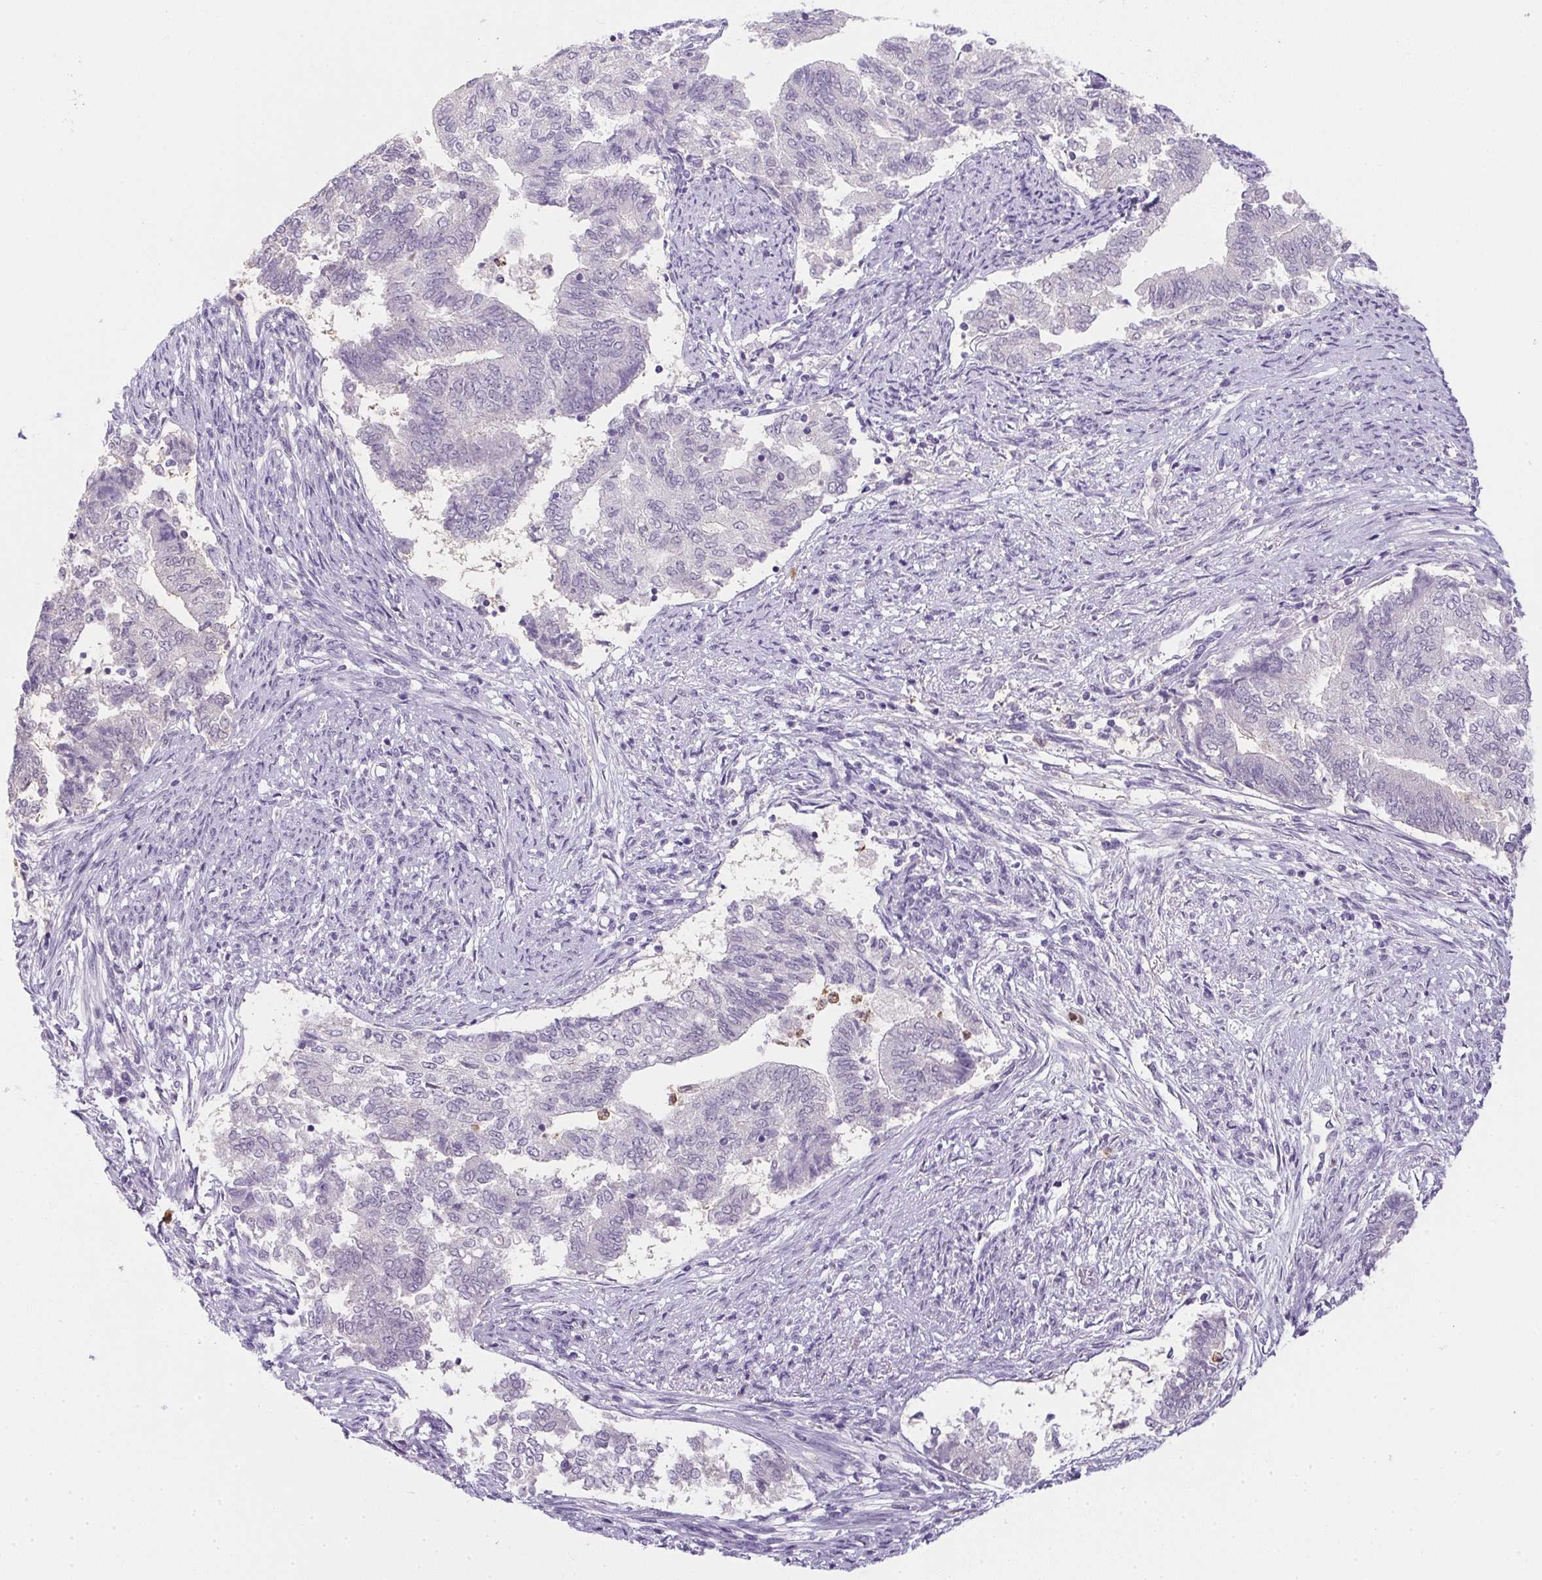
{"staining": {"intensity": "negative", "quantity": "none", "location": "none"}, "tissue": "endometrial cancer", "cell_type": "Tumor cells", "image_type": "cancer", "snomed": [{"axis": "morphology", "description": "Adenocarcinoma, NOS"}, {"axis": "topography", "description": "Endometrium"}], "caption": "Immunohistochemistry of adenocarcinoma (endometrial) shows no staining in tumor cells. The staining is performed using DAB brown chromogen with nuclei counter-stained in using hematoxylin.", "gene": "DNAJC5G", "patient": {"sex": "female", "age": 65}}